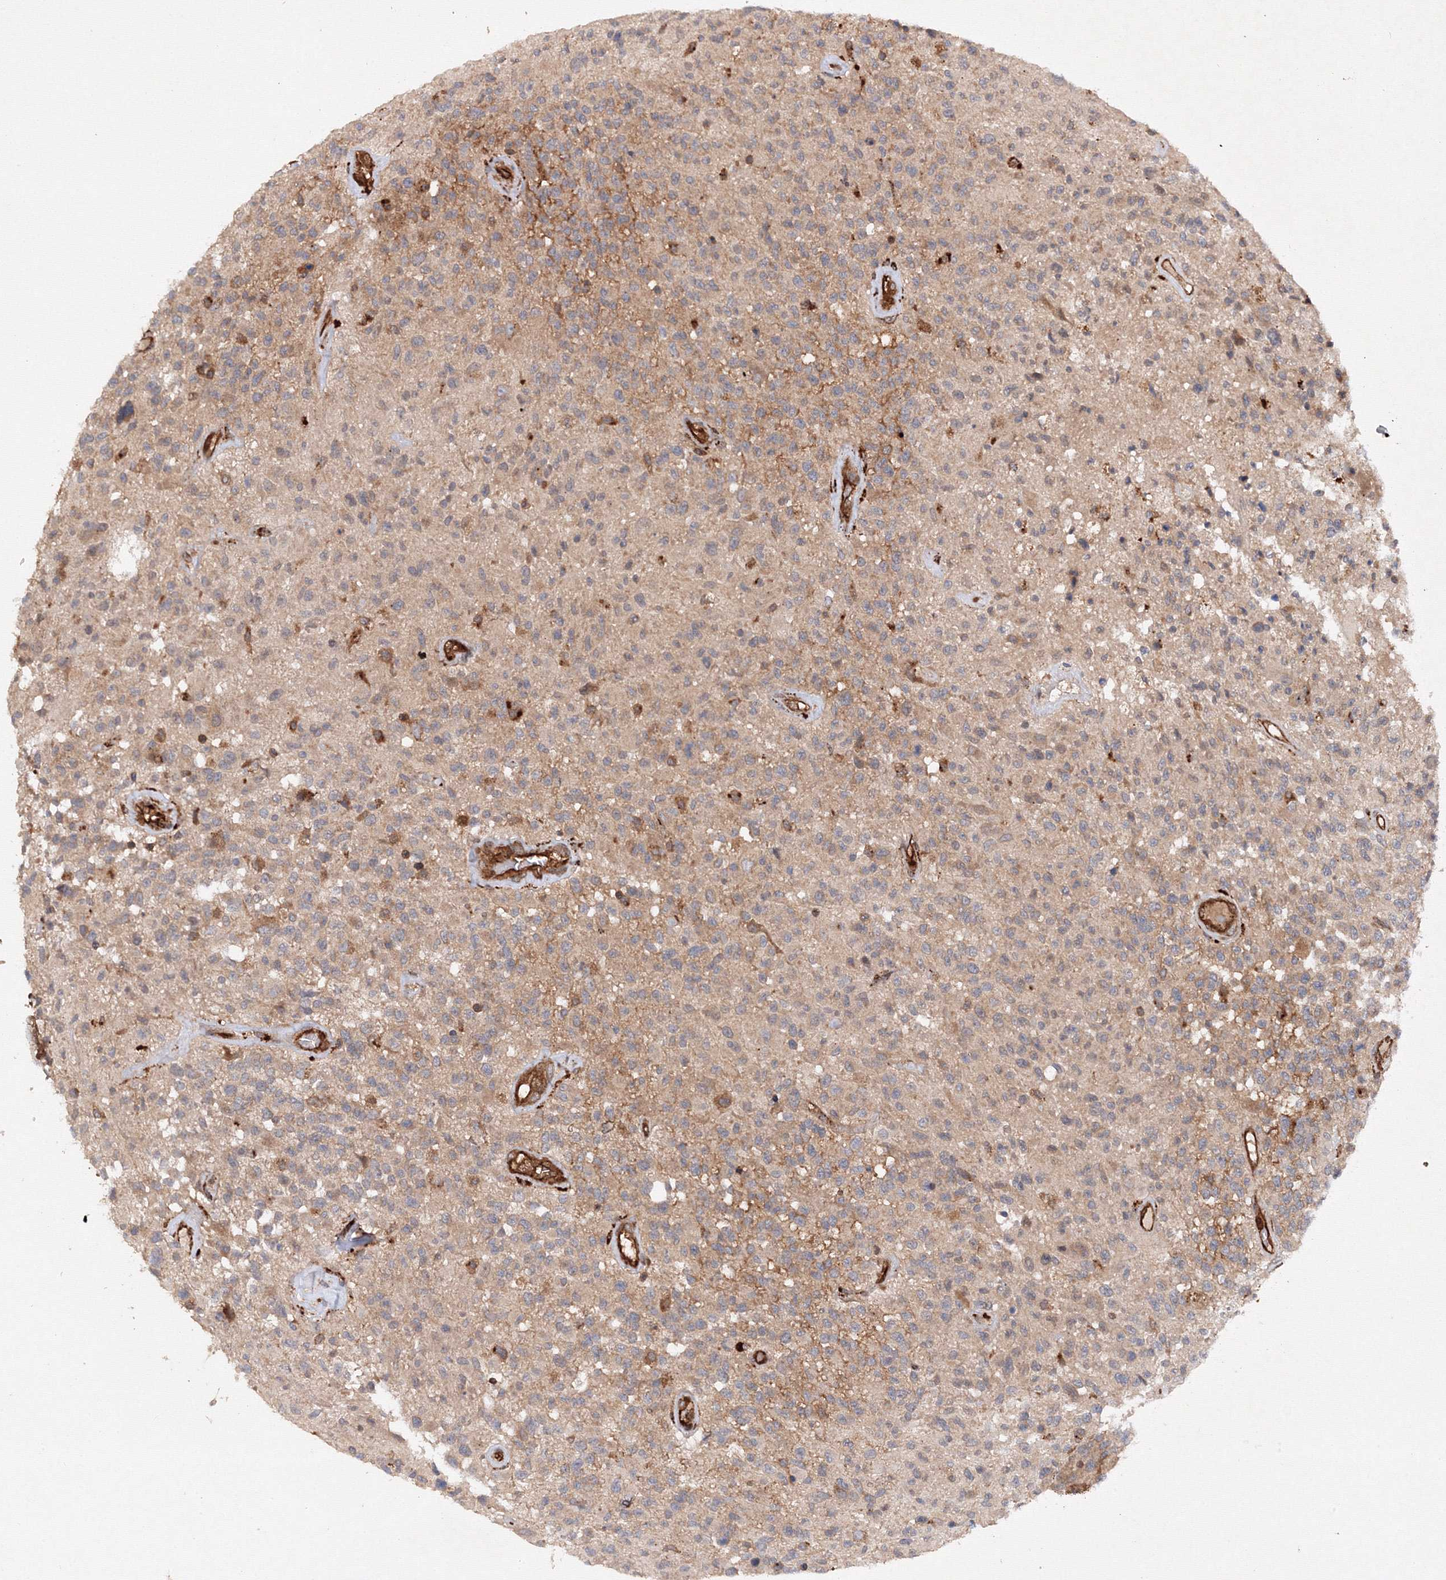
{"staining": {"intensity": "negative", "quantity": "none", "location": "none"}, "tissue": "glioma", "cell_type": "Tumor cells", "image_type": "cancer", "snomed": [{"axis": "morphology", "description": "Glioma, malignant, High grade"}, {"axis": "morphology", "description": "Glioblastoma, NOS"}, {"axis": "topography", "description": "Brain"}], "caption": "Tumor cells show no significant positivity in glioma. (Brightfield microscopy of DAB (3,3'-diaminobenzidine) IHC at high magnification).", "gene": "DCTD", "patient": {"sex": "male", "age": 60}}